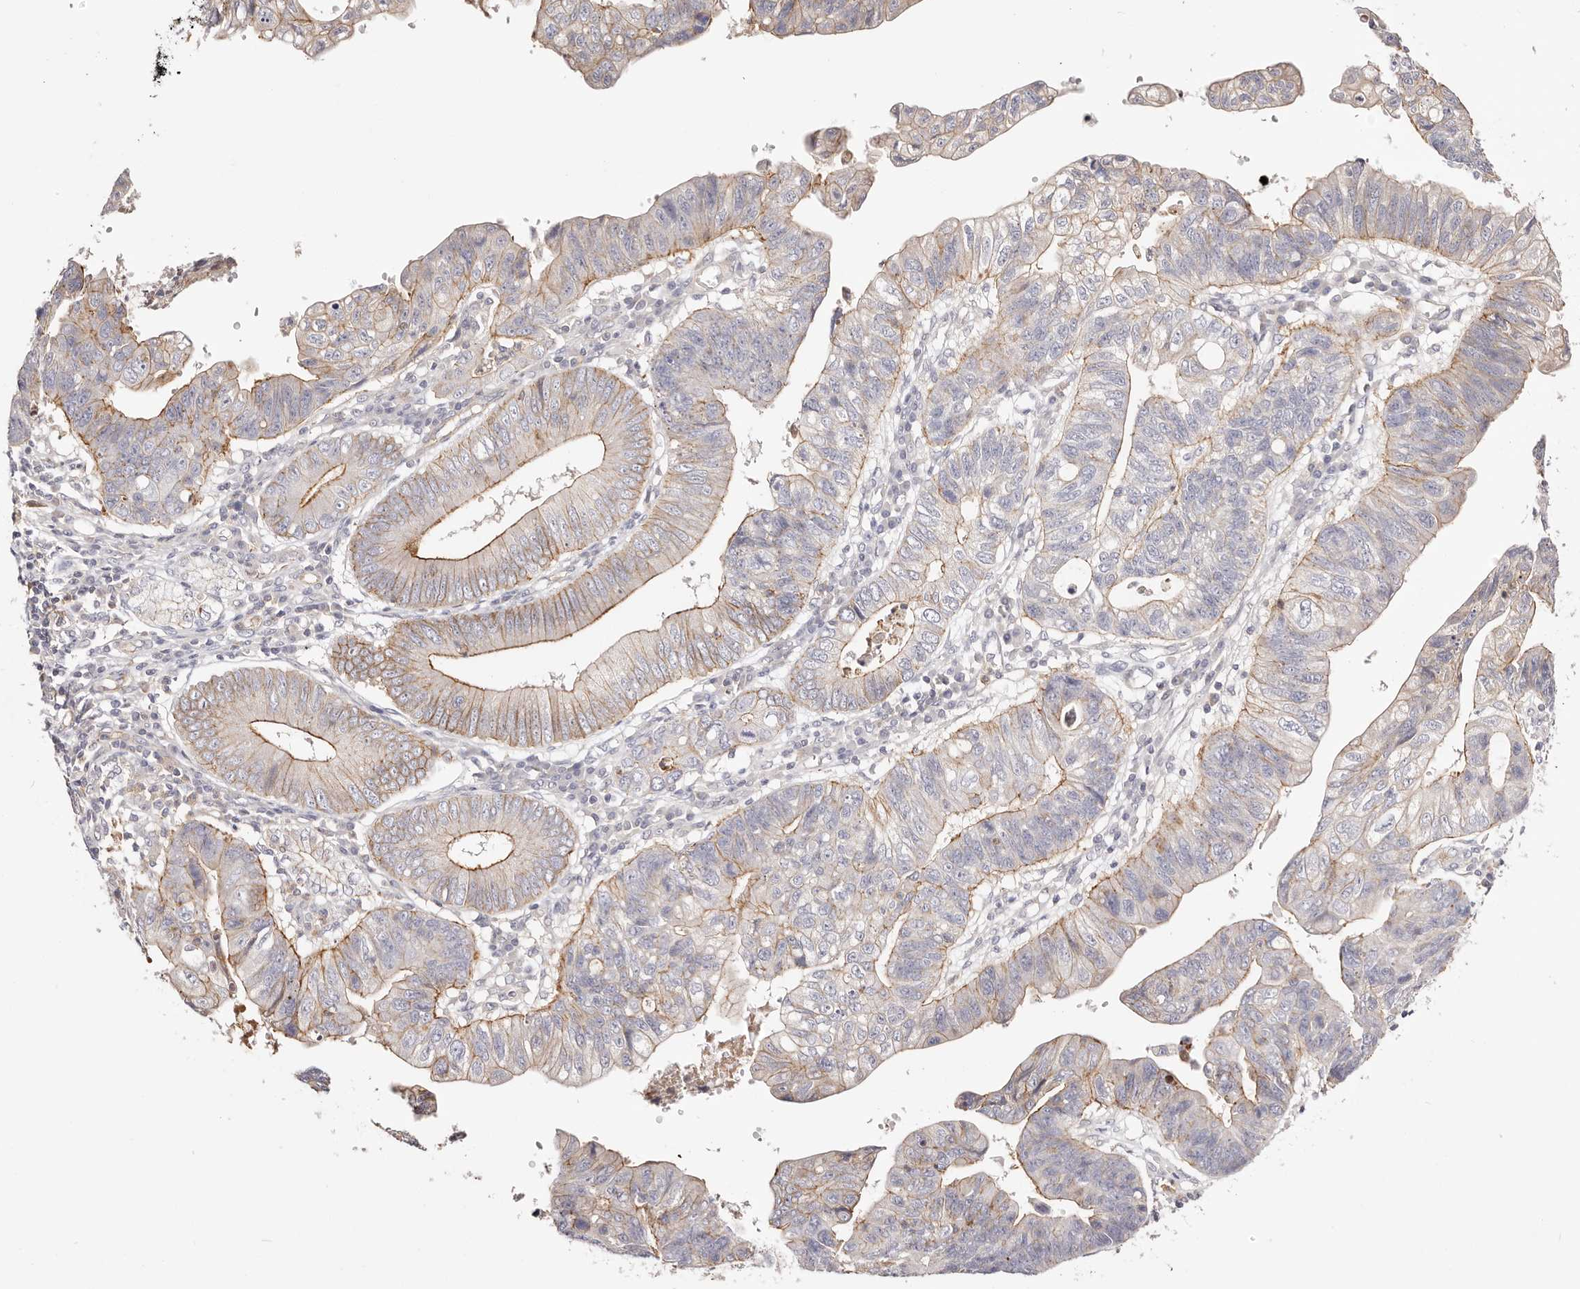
{"staining": {"intensity": "strong", "quantity": "25%-75%", "location": "cytoplasmic/membranous"}, "tissue": "stomach cancer", "cell_type": "Tumor cells", "image_type": "cancer", "snomed": [{"axis": "morphology", "description": "Adenocarcinoma, NOS"}, {"axis": "topography", "description": "Stomach"}], "caption": "Adenocarcinoma (stomach) stained with a brown dye reveals strong cytoplasmic/membranous positive positivity in approximately 25%-75% of tumor cells.", "gene": "SLC35B2", "patient": {"sex": "male", "age": 59}}